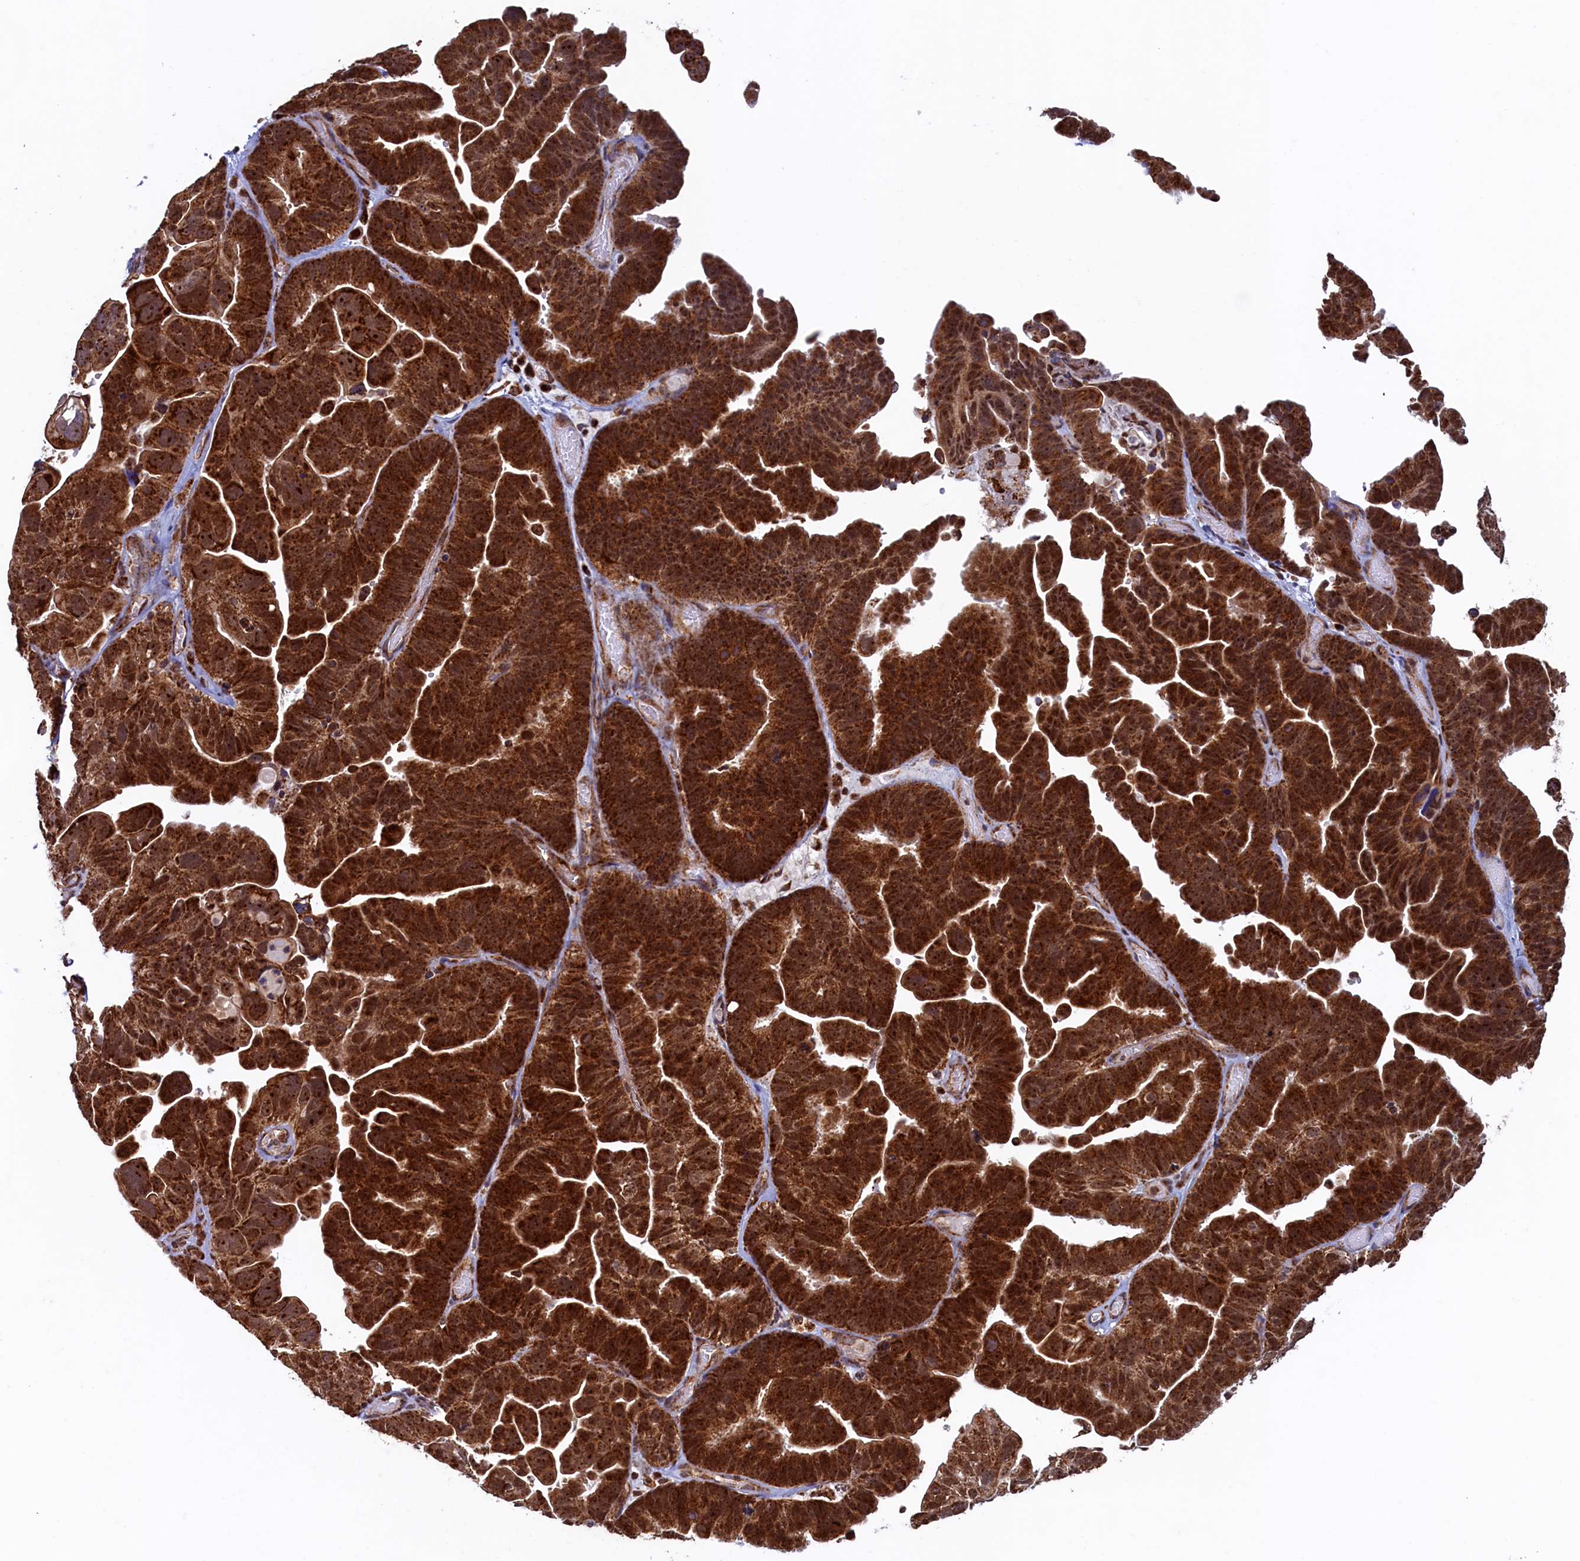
{"staining": {"intensity": "strong", "quantity": ">75%", "location": "cytoplasmic/membranous"}, "tissue": "ovarian cancer", "cell_type": "Tumor cells", "image_type": "cancer", "snomed": [{"axis": "morphology", "description": "Cystadenocarcinoma, serous, NOS"}, {"axis": "topography", "description": "Ovary"}], "caption": "An immunohistochemistry micrograph of neoplastic tissue is shown. Protein staining in brown labels strong cytoplasmic/membranous positivity in ovarian cancer within tumor cells.", "gene": "UBE3B", "patient": {"sex": "female", "age": 56}}